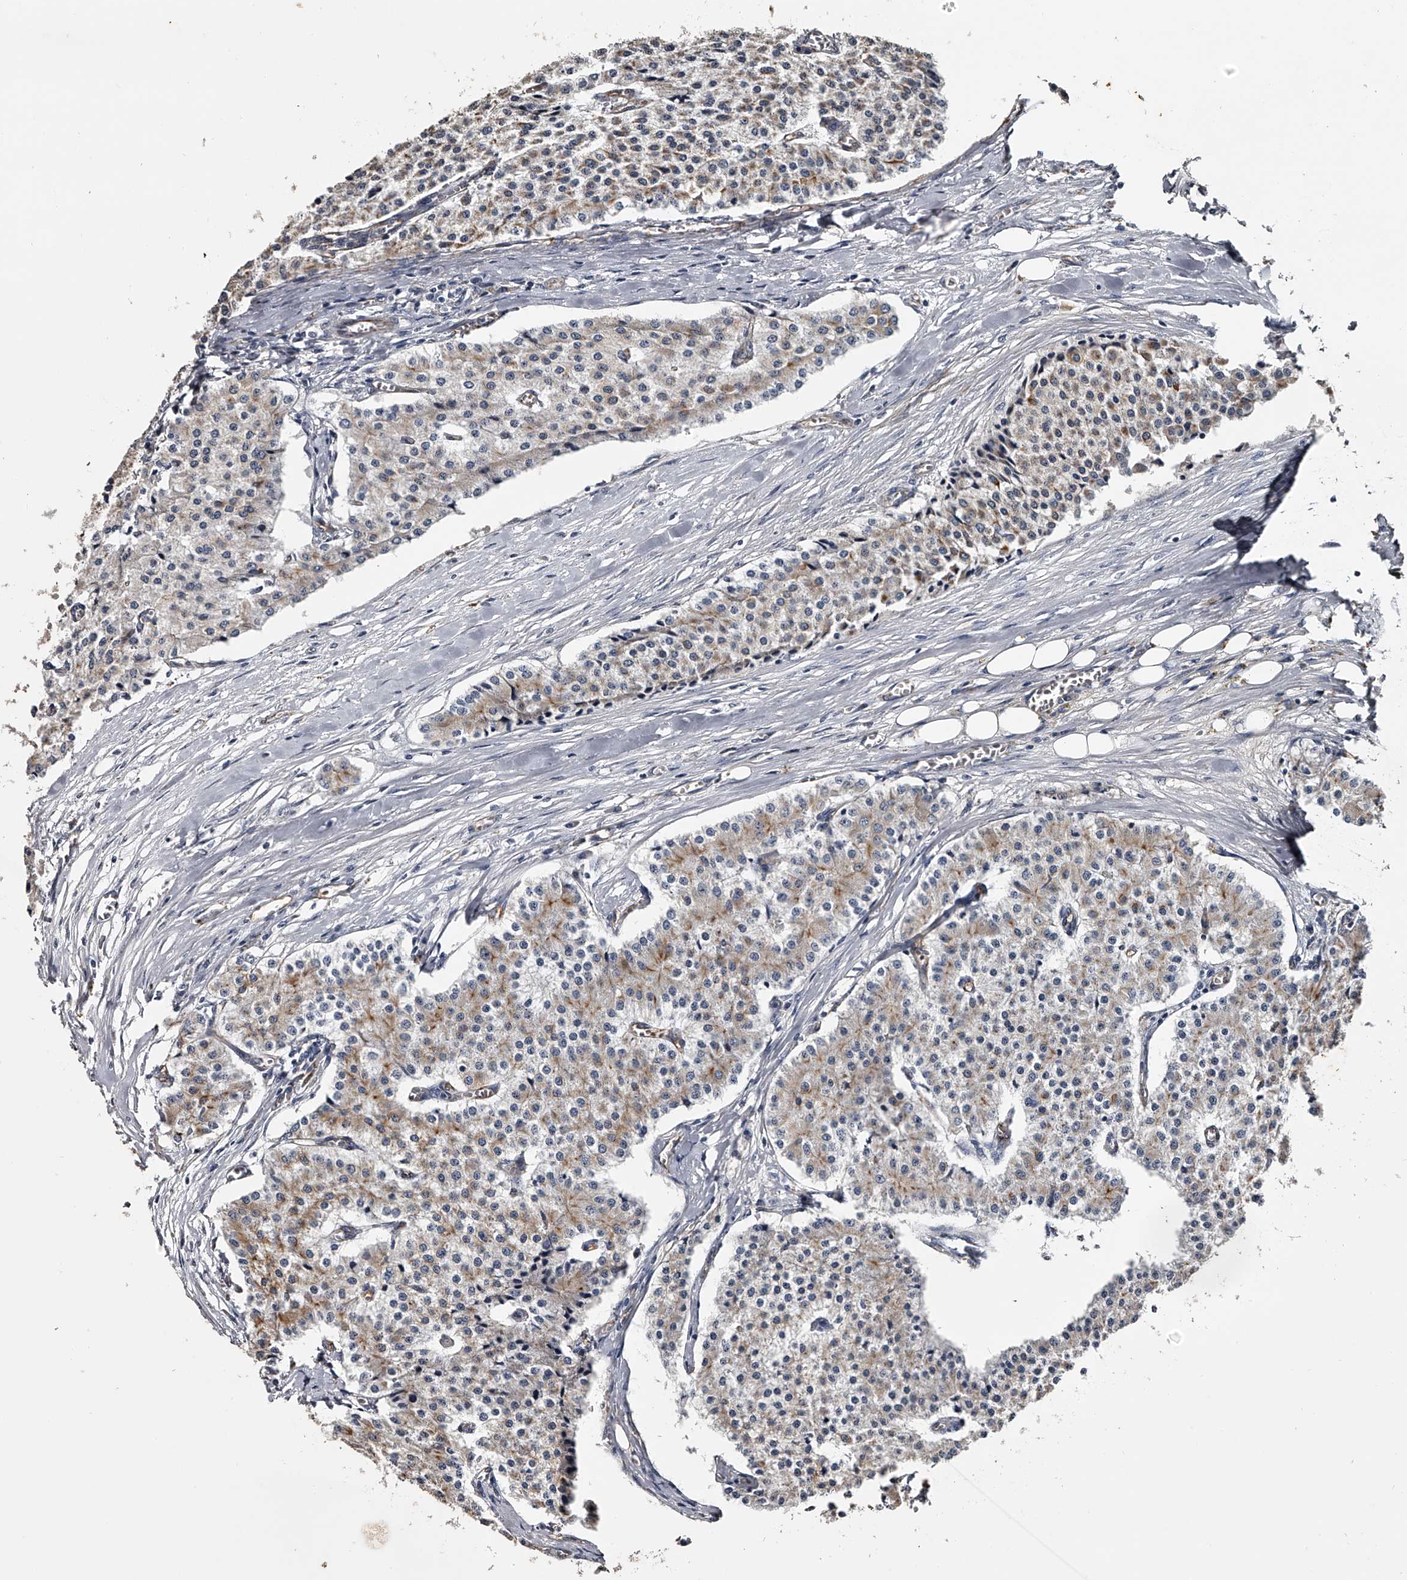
{"staining": {"intensity": "moderate", "quantity": "<25%", "location": "cytoplasmic/membranous"}, "tissue": "carcinoid", "cell_type": "Tumor cells", "image_type": "cancer", "snomed": [{"axis": "morphology", "description": "Carcinoid, malignant, NOS"}, {"axis": "topography", "description": "Colon"}], "caption": "Human malignant carcinoid stained with a protein marker displays moderate staining in tumor cells.", "gene": "MDN1", "patient": {"sex": "female", "age": 52}}